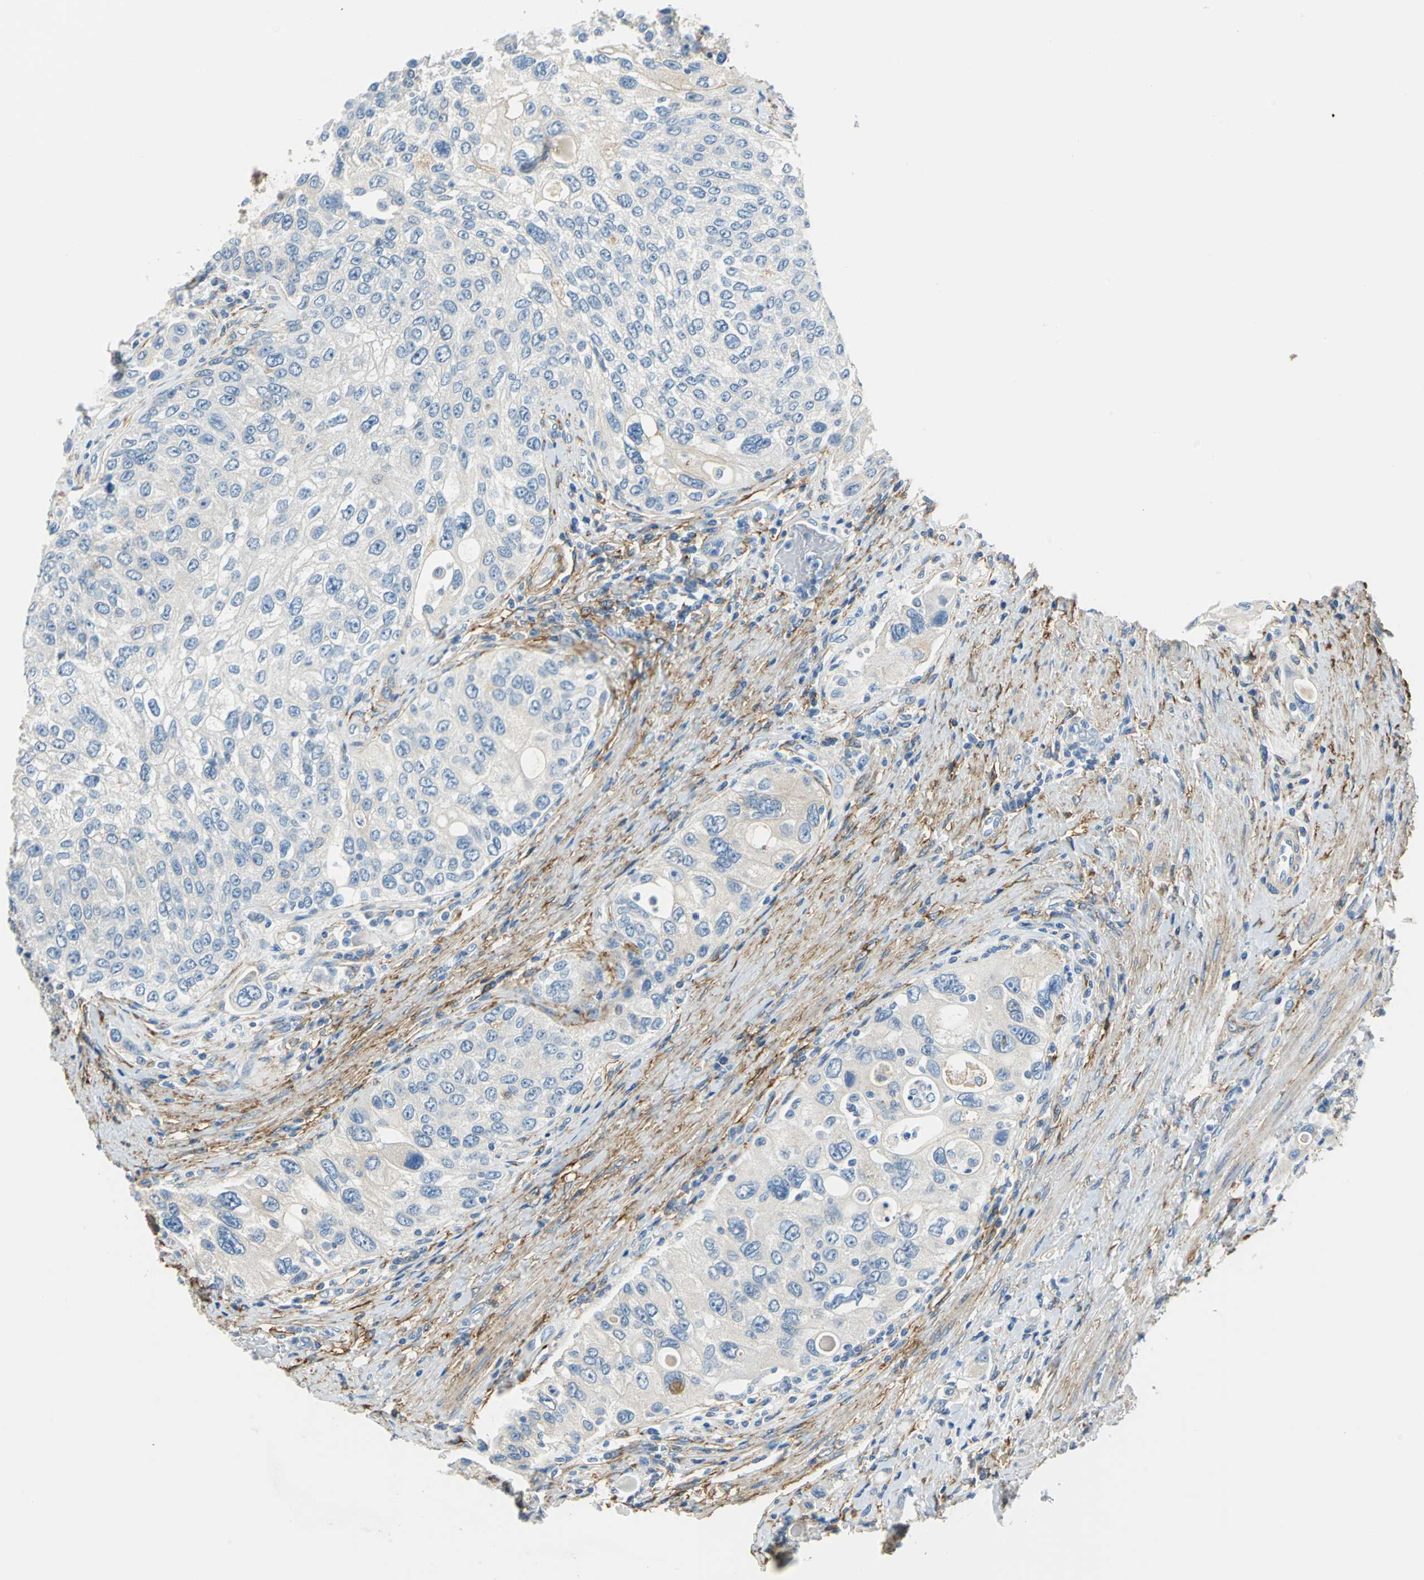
{"staining": {"intensity": "negative", "quantity": "none", "location": "none"}, "tissue": "urothelial cancer", "cell_type": "Tumor cells", "image_type": "cancer", "snomed": [{"axis": "morphology", "description": "Urothelial carcinoma, High grade"}, {"axis": "topography", "description": "Urinary bladder"}], "caption": "The immunohistochemistry histopathology image has no significant staining in tumor cells of urothelial cancer tissue. (Brightfield microscopy of DAB (3,3'-diaminobenzidine) immunohistochemistry (IHC) at high magnification).", "gene": "AKAP12", "patient": {"sex": "female", "age": 56}}